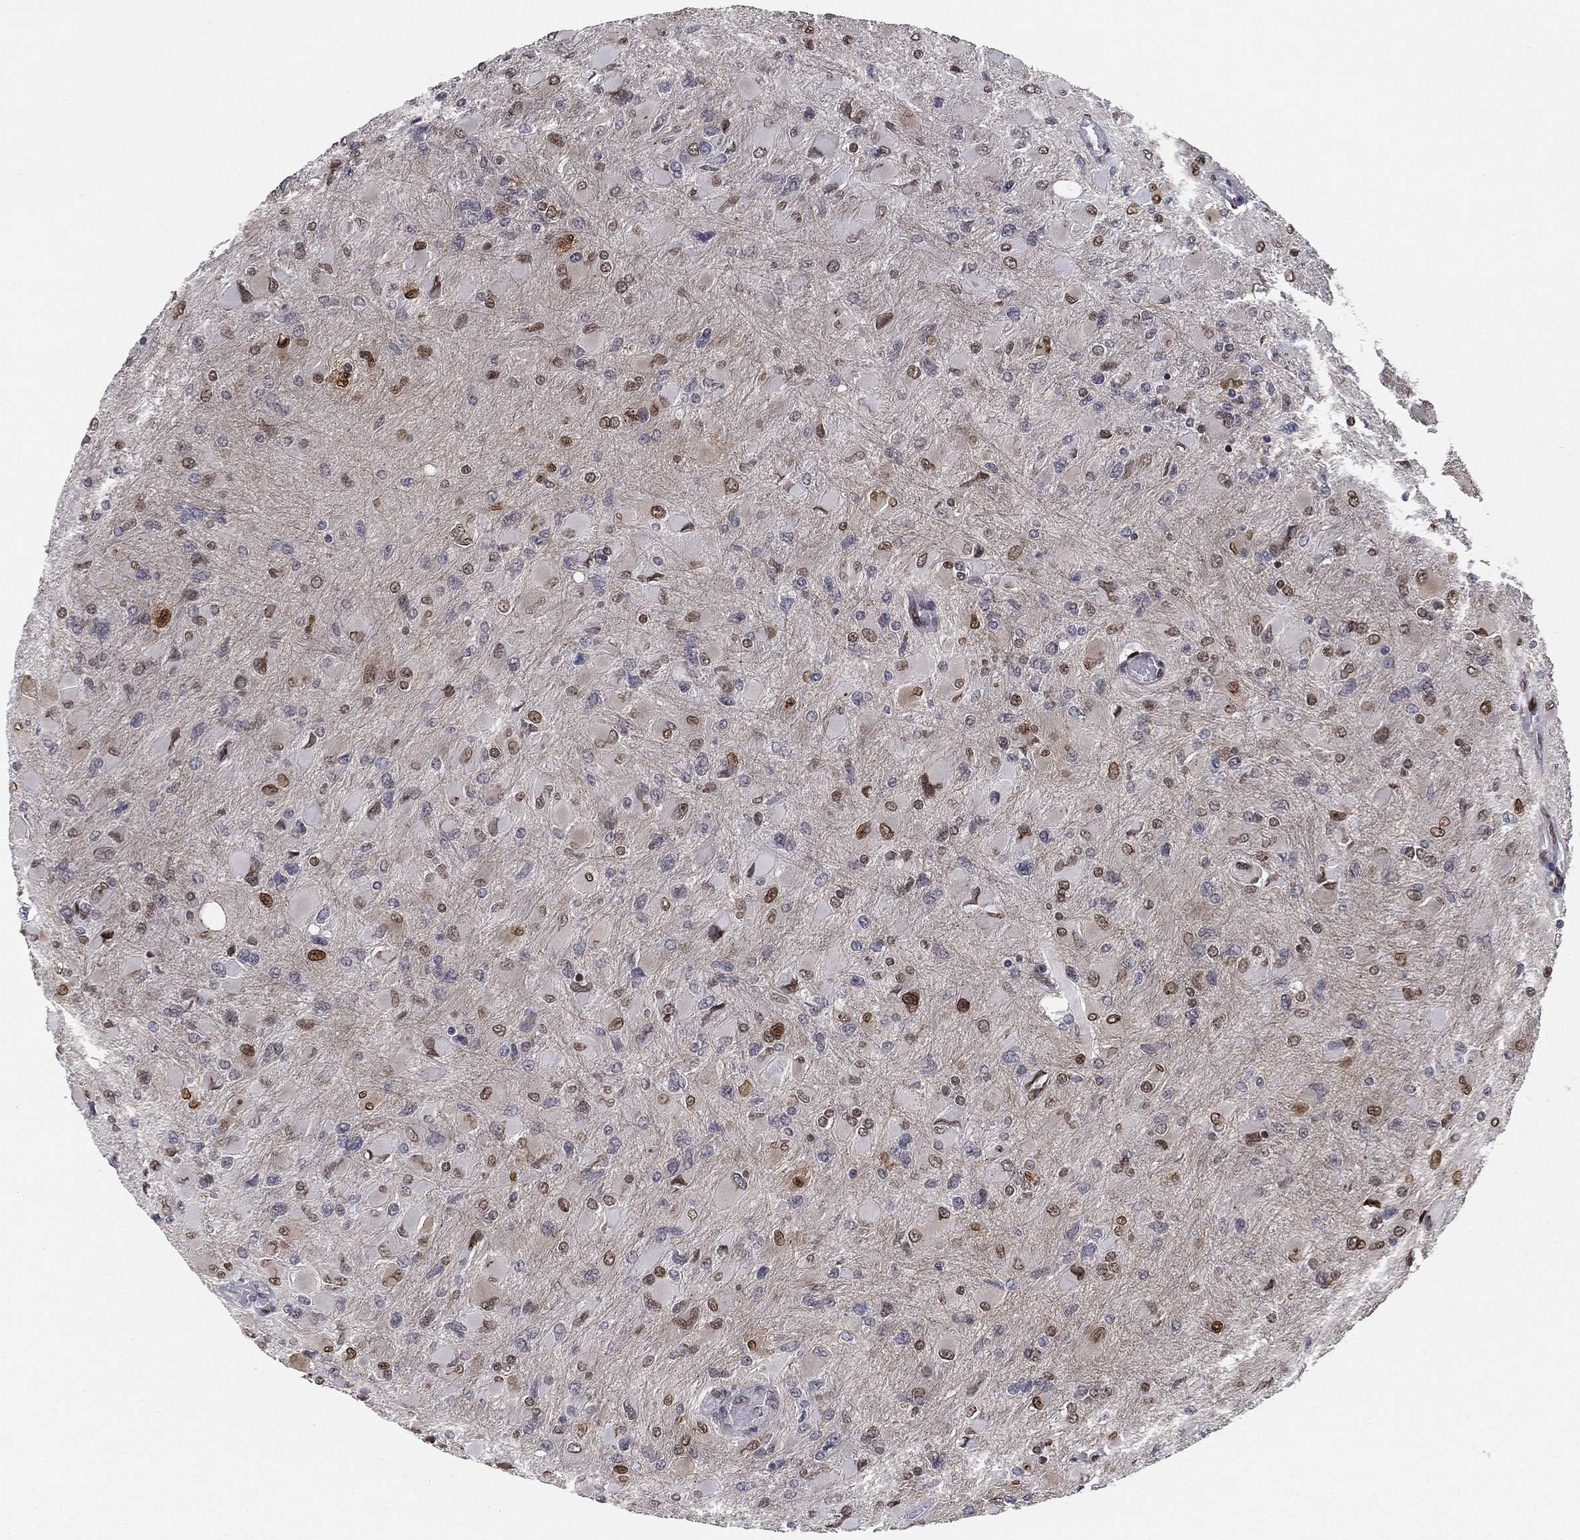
{"staining": {"intensity": "strong", "quantity": "25%-75%", "location": "nuclear"}, "tissue": "glioma", "cell_type": "Tumor cells", "image_type": "cancer", "snomed": [{"axis": "morphology", "description": "Glioma, malignant, High grade"}, {"axis": "topography", "description": "Cerebral cortex"}], "caption": "The image exhibits a brown stain indicating the presence of a protein in the nuclear of tumor cells in glioma. The protein of interest is stained brown, and the nuclei are stained in blue (DAB (3,3'-diaminobenzidine) IHC with brightfield microscopy, high magnification).", "gene": "LMNB1", "patient": {"sex": "female", "age": 36}}